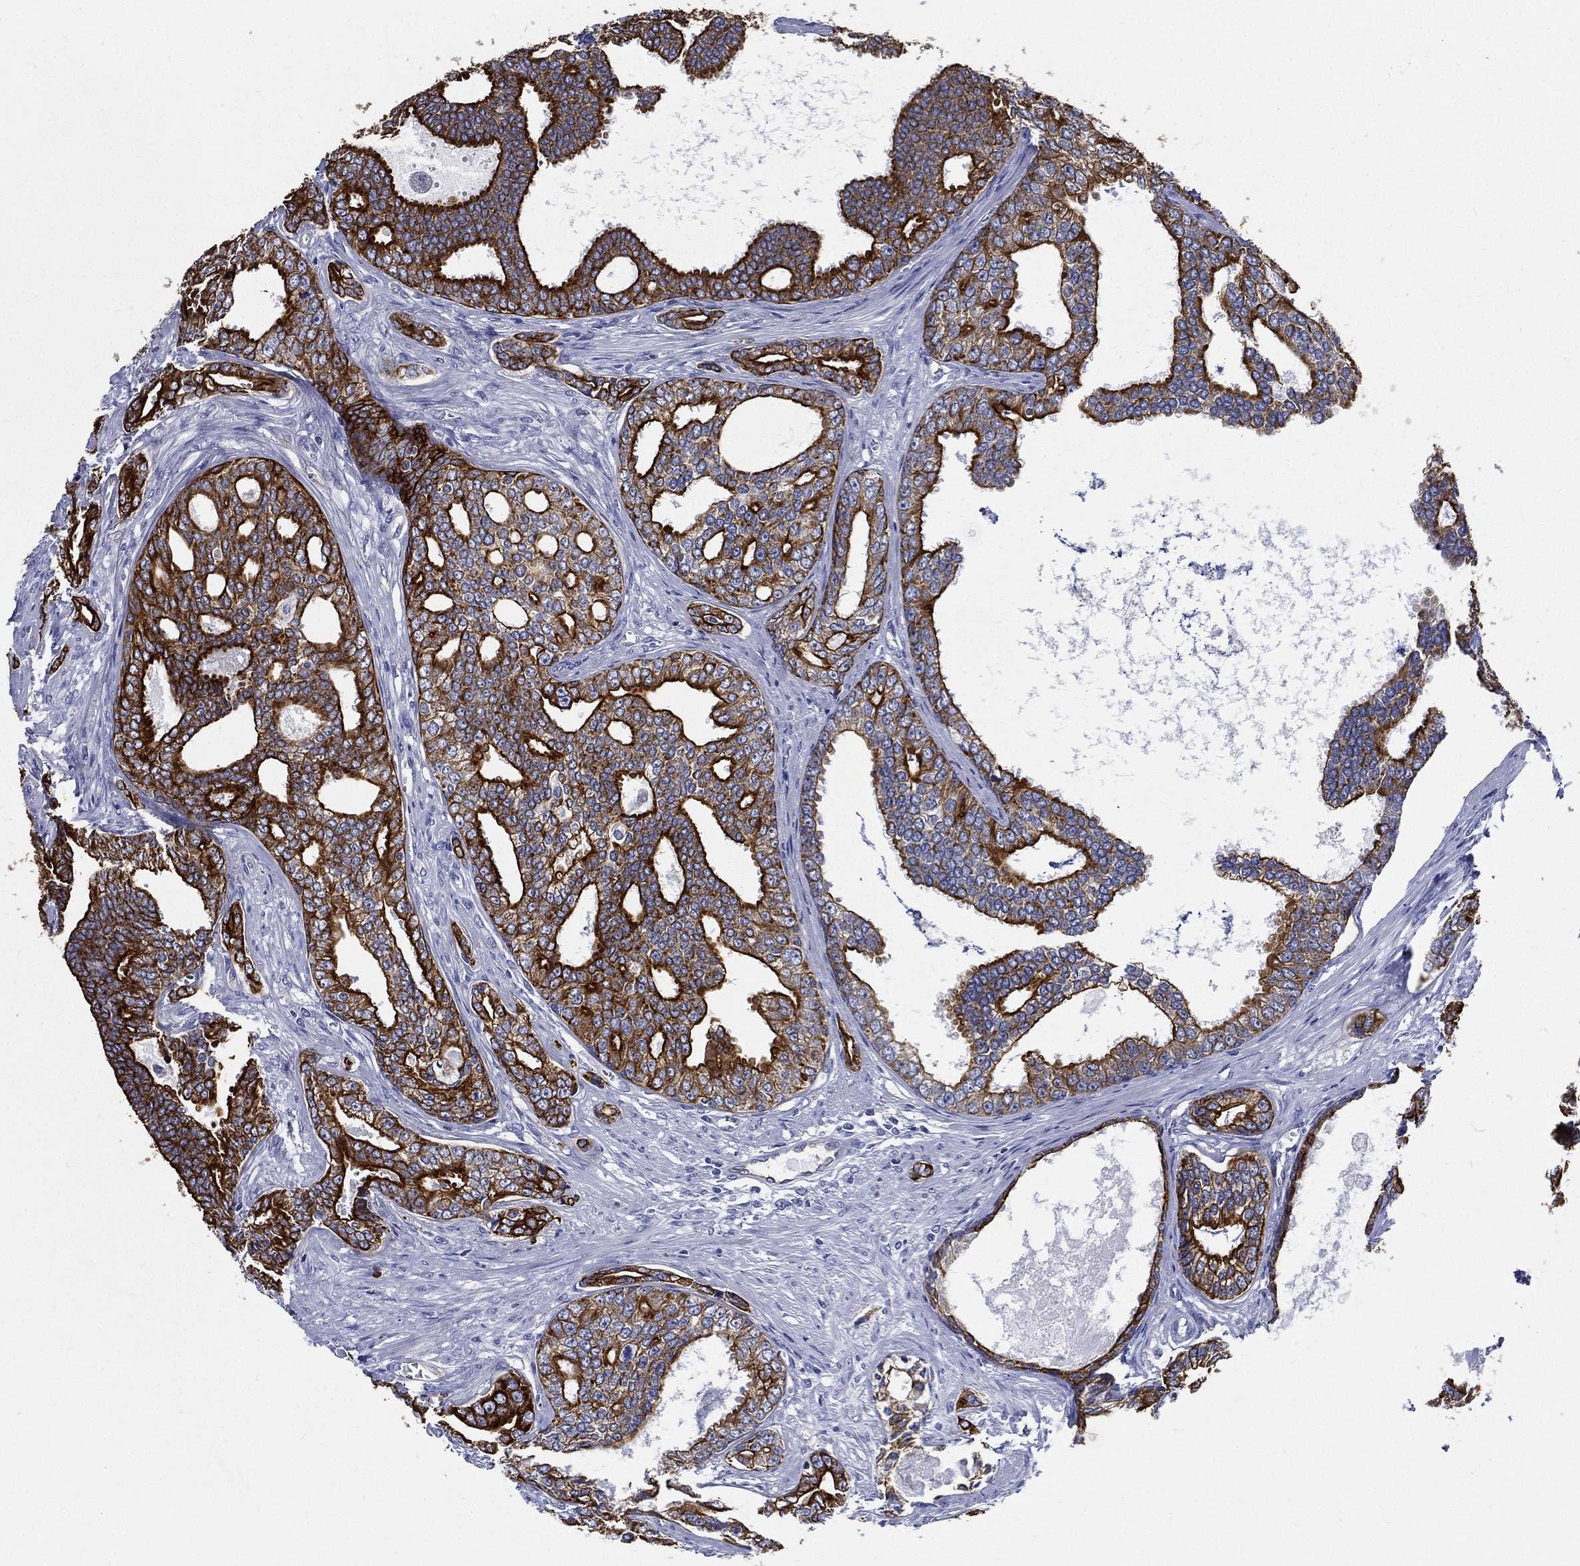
{"staining": {"intensity": "strong", "quantity": "25%-75%", "location": "cytoplasmic/membranous"}, "tissue": "prostate cancer", "cell_type": "Tumor cells", "image_type": "cancer", "snomed": [{"axis": "morphology", "description": "Adenocarcinoma, NOS"}, {"axis": "topography", "description": "Prostate"}], "caption": "Protein expression by immunohistochemistry demonstrates strong cytoplasmic/membranous staining in approximately 25%-75% of tumor cells in prostate cancer (adenocarcinoma).", "gene": "NEDD9", "patient": {"sex": "male", "age": 67}}